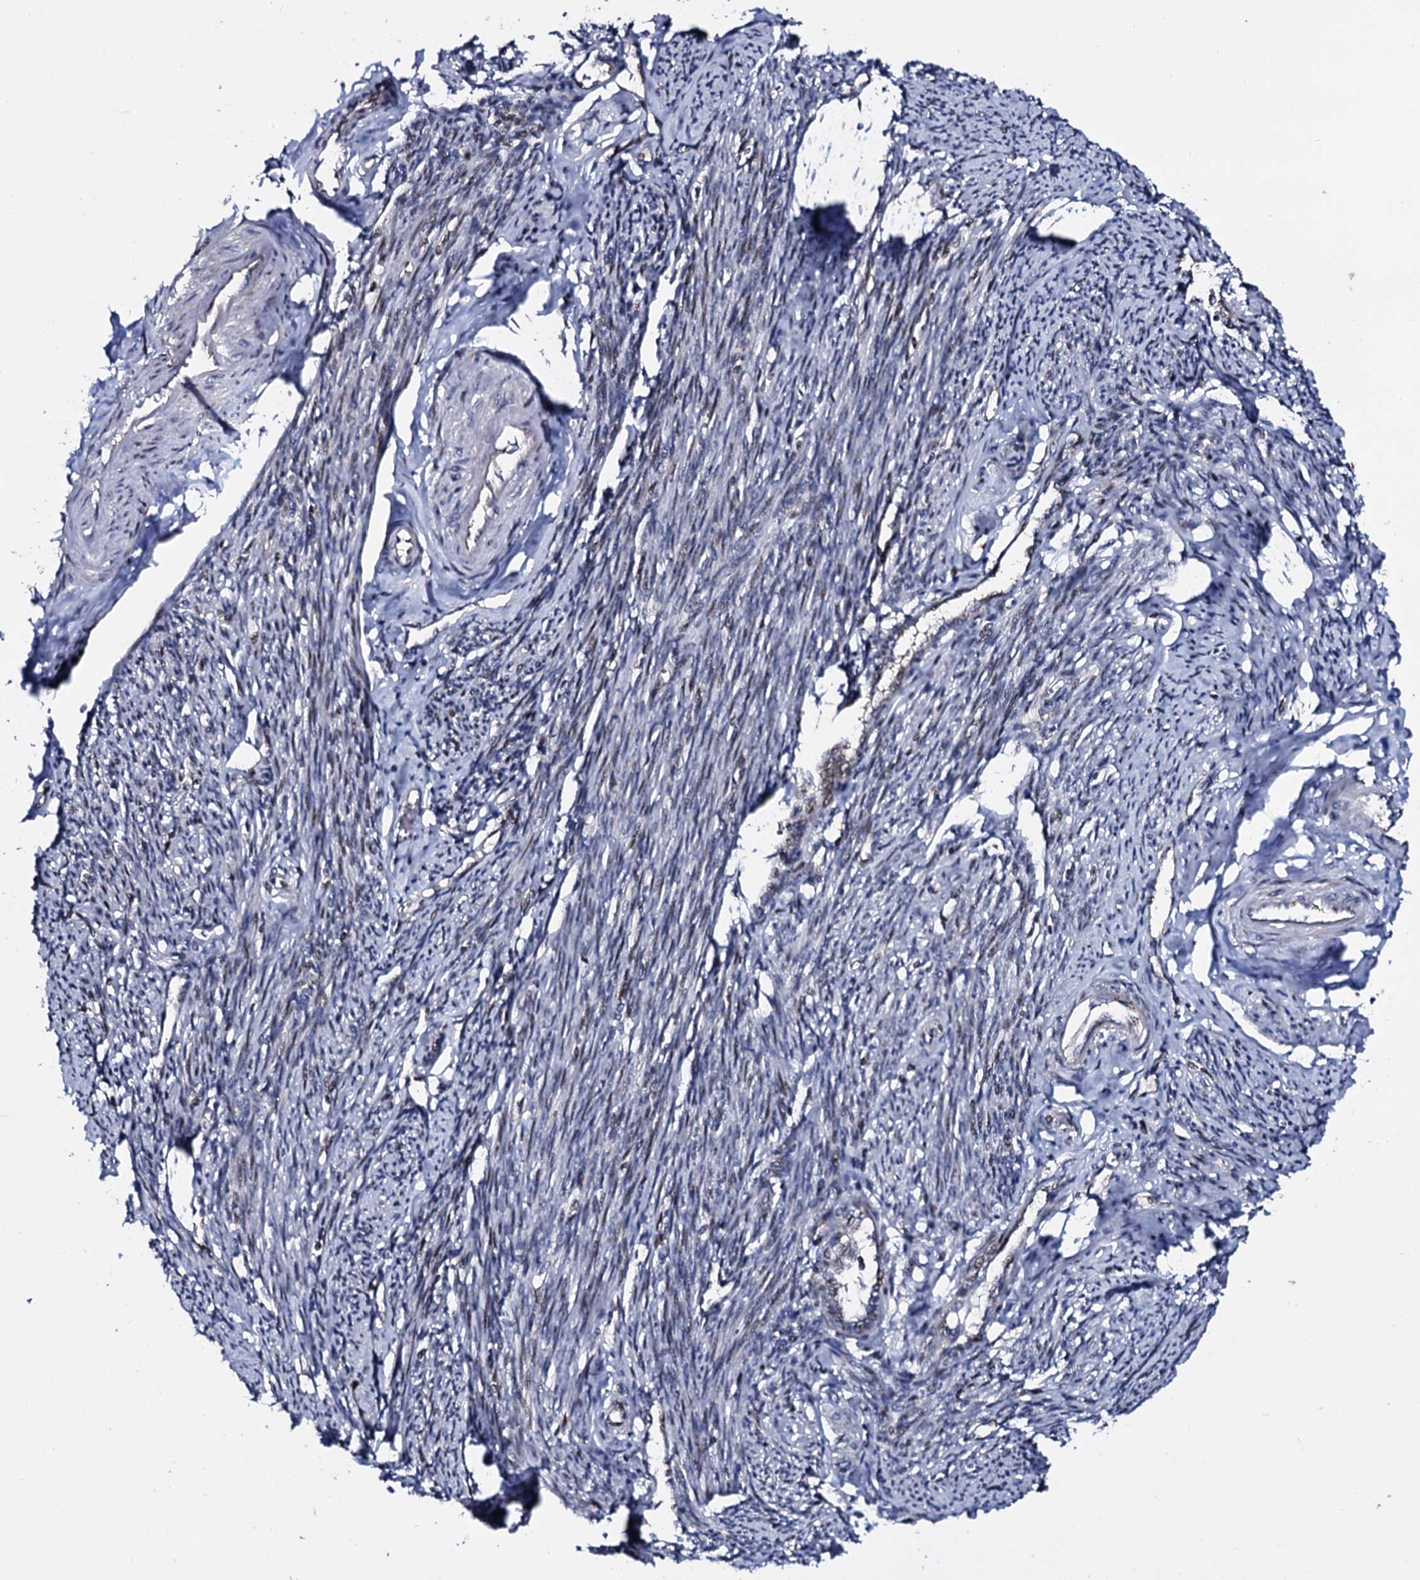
{"staining": {"intensity": "weak", "quantity": "25%-75%", "location": "cytoplasmic/membranous"}, "tissue": "smooth muscle", "cell_type": "Smooth muscle cells", "image_type": "normal", "snomed": [{"axis": "morphology", "description": "Normal tissue, NOS"}, {"axis": "topography", "description": "Smooth muscle"}, {"axis": "topography", "description": "Uterus"}], "caption": "Immunohistochemistry (IHC) staining of unremarkable smooth muscle, which shows low levels of weak cytoplasmic/membranous expression in approximately 25%-75% of smooth muscle cells indicating weak cytoplasmic/membranous protein positivity. The staining was performed using DAB (brown) for protein detection and nuclei were counterstained in hematoxylin (blue).", "gene": "PLET1", "patient": {"sex": "female", "age": 59}}